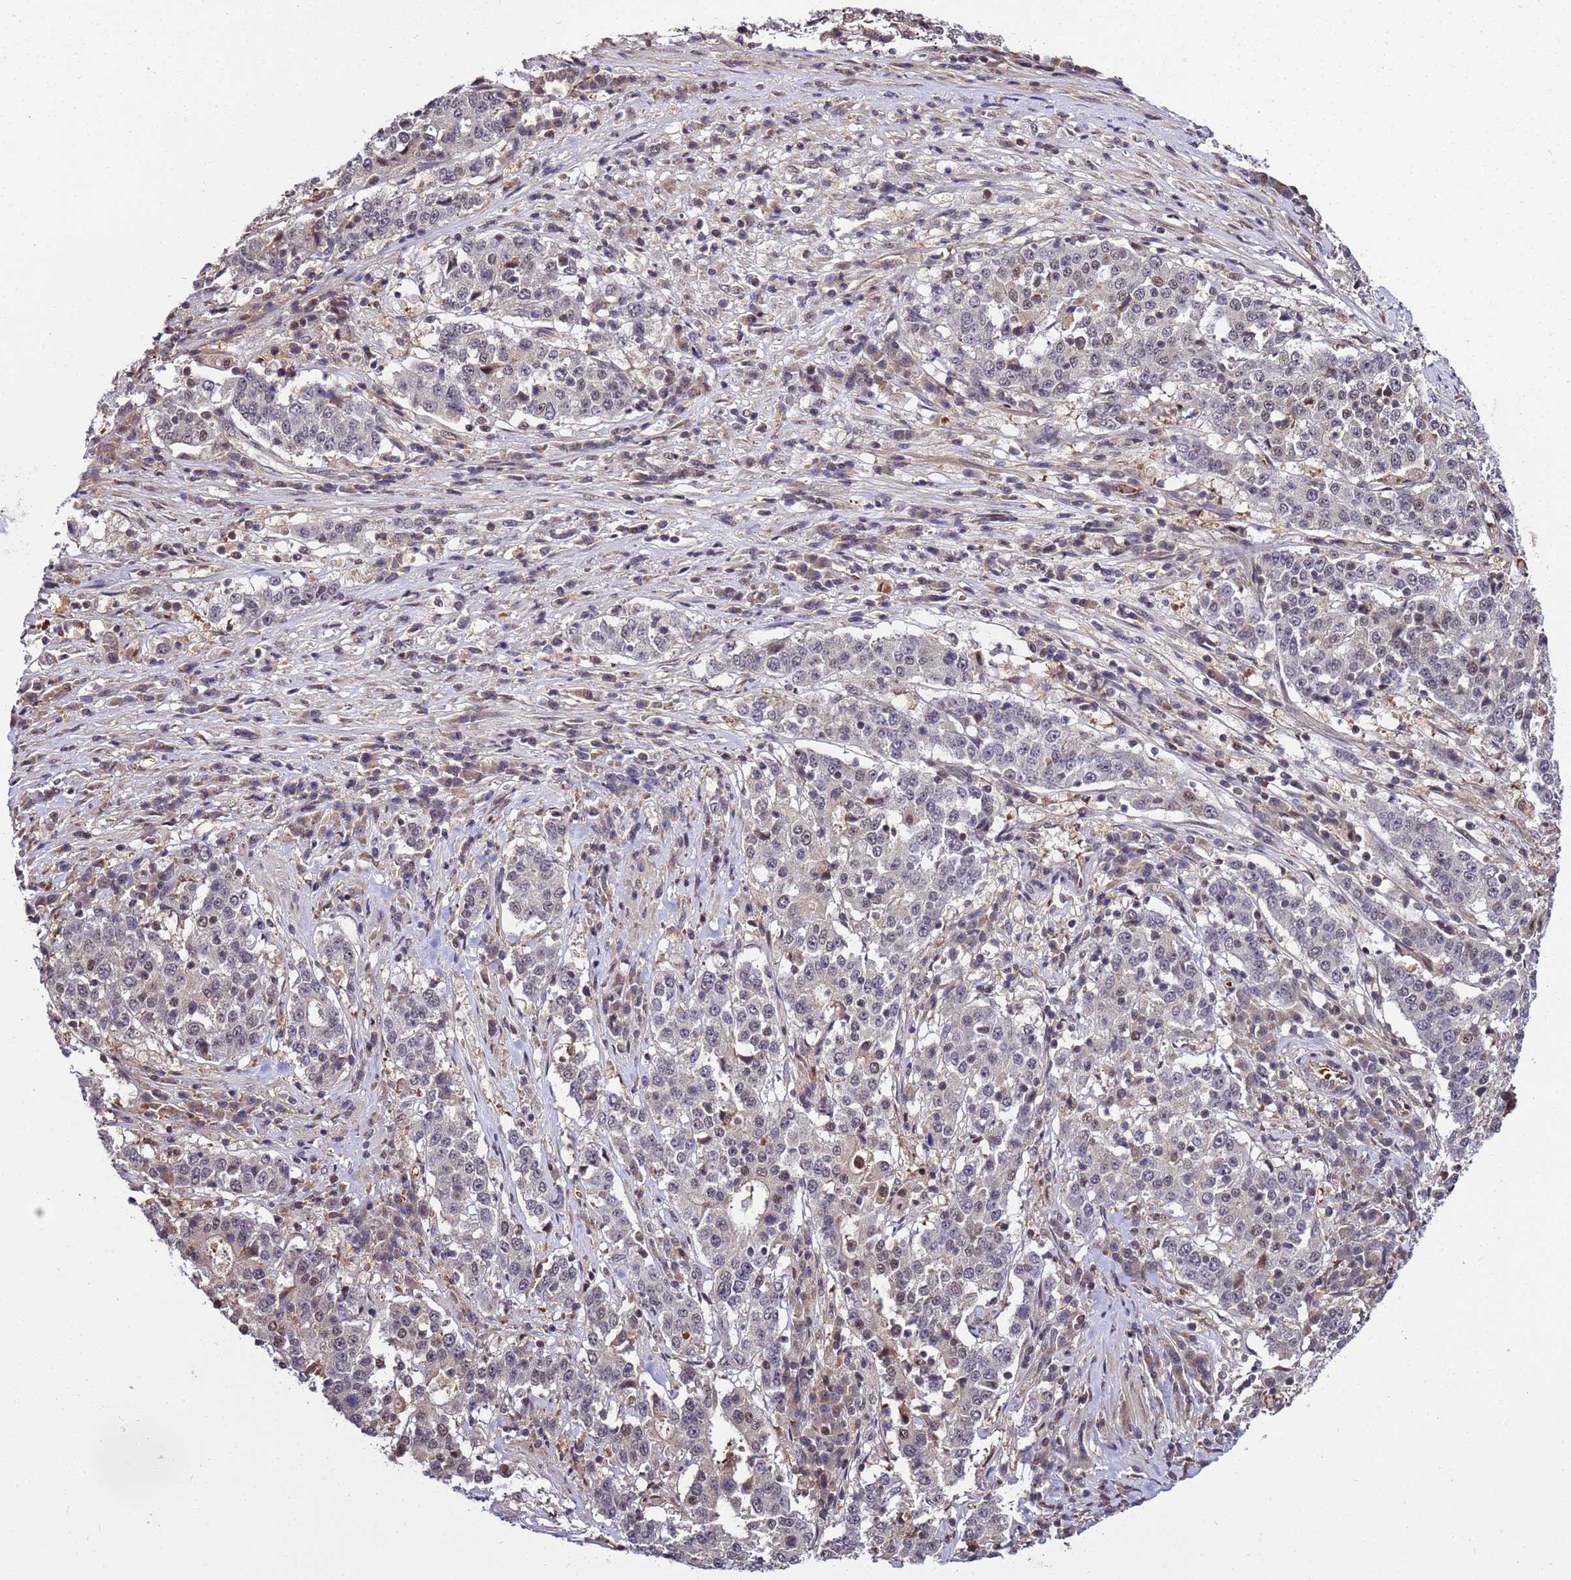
{"staining": {"intensity": "weak", "quantity": "<25%", "location": "nuclear"}, "tissue": "stomach cancer", "cell_type": "Tumor cells", "image_type": "cancer", "snomed": [{"axis": "morphology", "description": "Adenocarcinoma, NOS"}, {"axis": "topography", "description": "Stomach"}], "caption": "Stomach cancer (adenocarcinoma) was stained to show a protein in brown. There is no significant staining in tumor cells. (DAB (3,3'-diaminobenzidine) immunohistochemistry, high magnification).", "gene": "GEN1", "patient": {"sex": "male", "age": 59}}